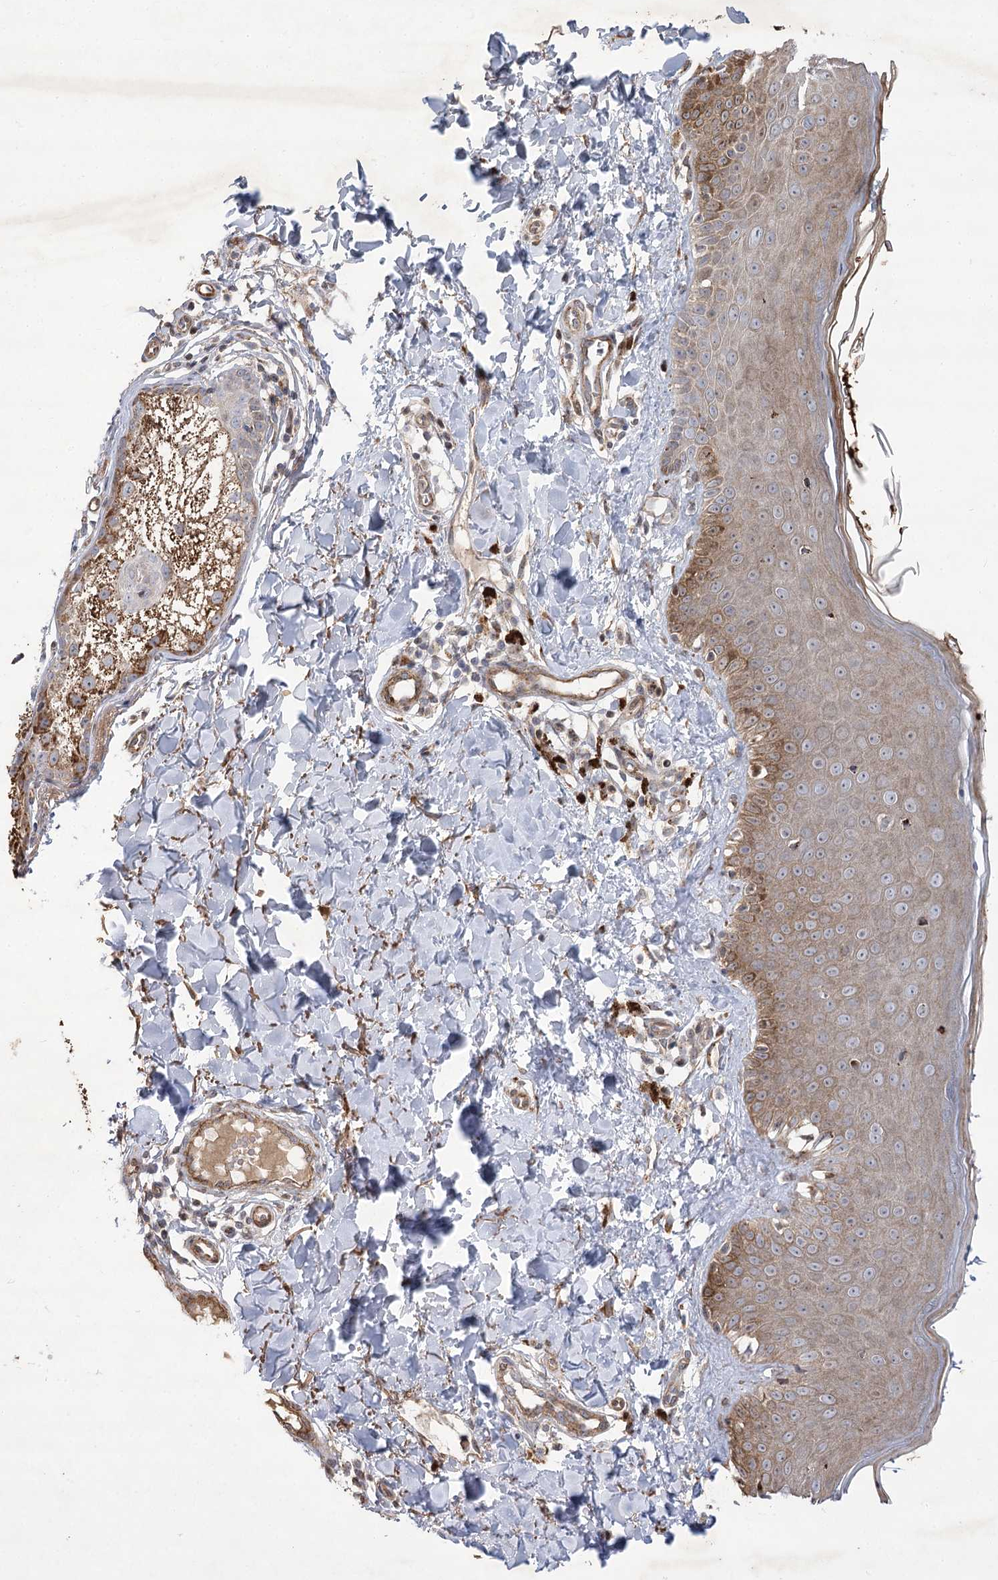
{"staining": {"intensity": "moderate", "quantity": ">75%", "location": "cytoplasmic/membranous"}, "tissue": "skin", "cell_type": "Fibroblasts", "image_type": "normal", "snomed": [{"axis": "morphology", "description": "Normal tissue, NOS"}, {"axis": "topography", "description": "Skin"}], "caption": "A brown stain labels moderate cytoplasmic/membranous expression of a protein in fibroblasts of unremarkable skin. (DAB IHC, brown staining for protein, blue staining for nuclei).", "gene": "RNF24", "patient": {"sex": "male", "age": 52}}